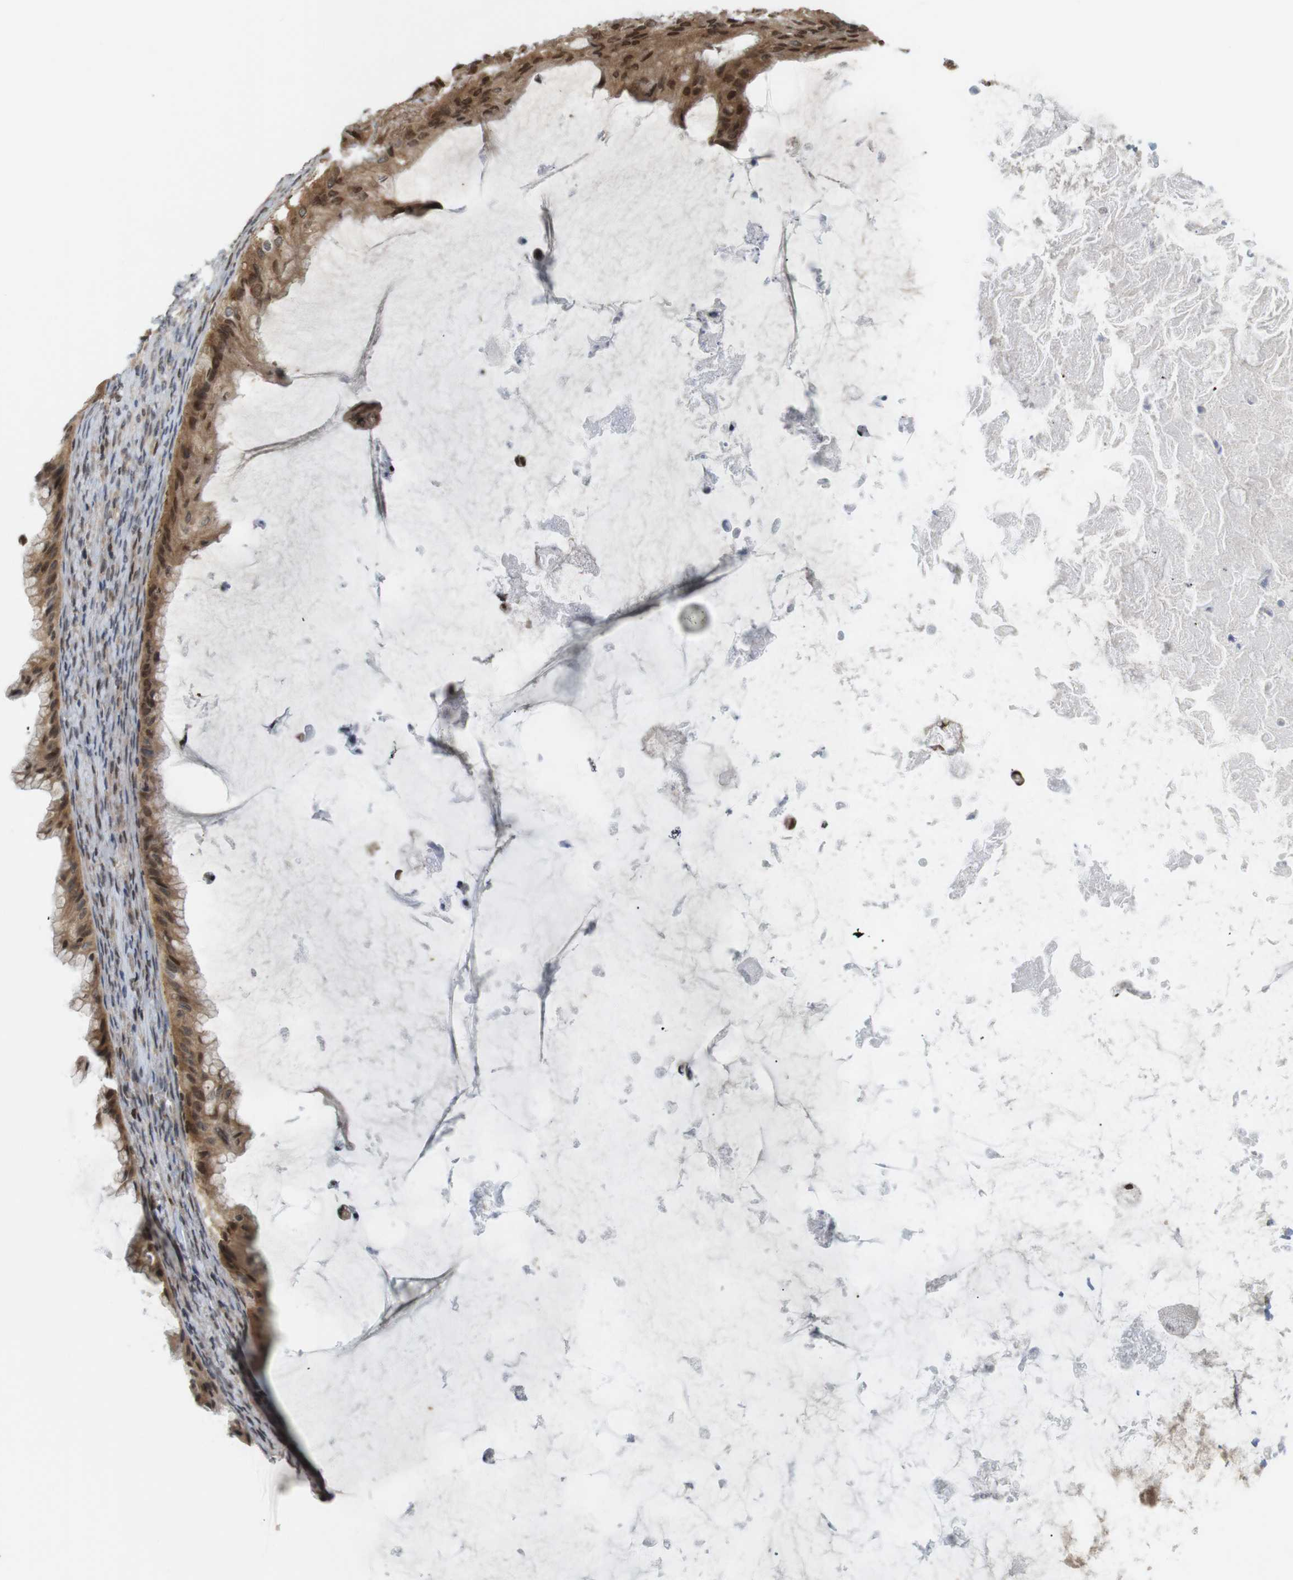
{"staining": {"intensity": "moderate", "quantity": ">75%", "location": "cytoplasmic/membranous,nuclear"}, "tissue": "ovarian cancer", "cell_type": "Tumor cells", "image_type": "cancer", "snomed": [{"axis": "morphology", "description": "Cystadenocarcinoma, mucinous, NOS"}, {"axis": "topography", "description": "Ovary"}], "caption": "The micrograph displays staining of mucinous cystadenocarcinoma (ovarian), revealing moderate cytoplasmic/membranous and nuclear protein staining (brown color) within tumor cells. Using DAB (brown) and hematoxylin (blue) stains, captured at high magnification using brightfield microscopy.", "gene": "MBD1", "patient": {"sex": "female", "age": 61}}